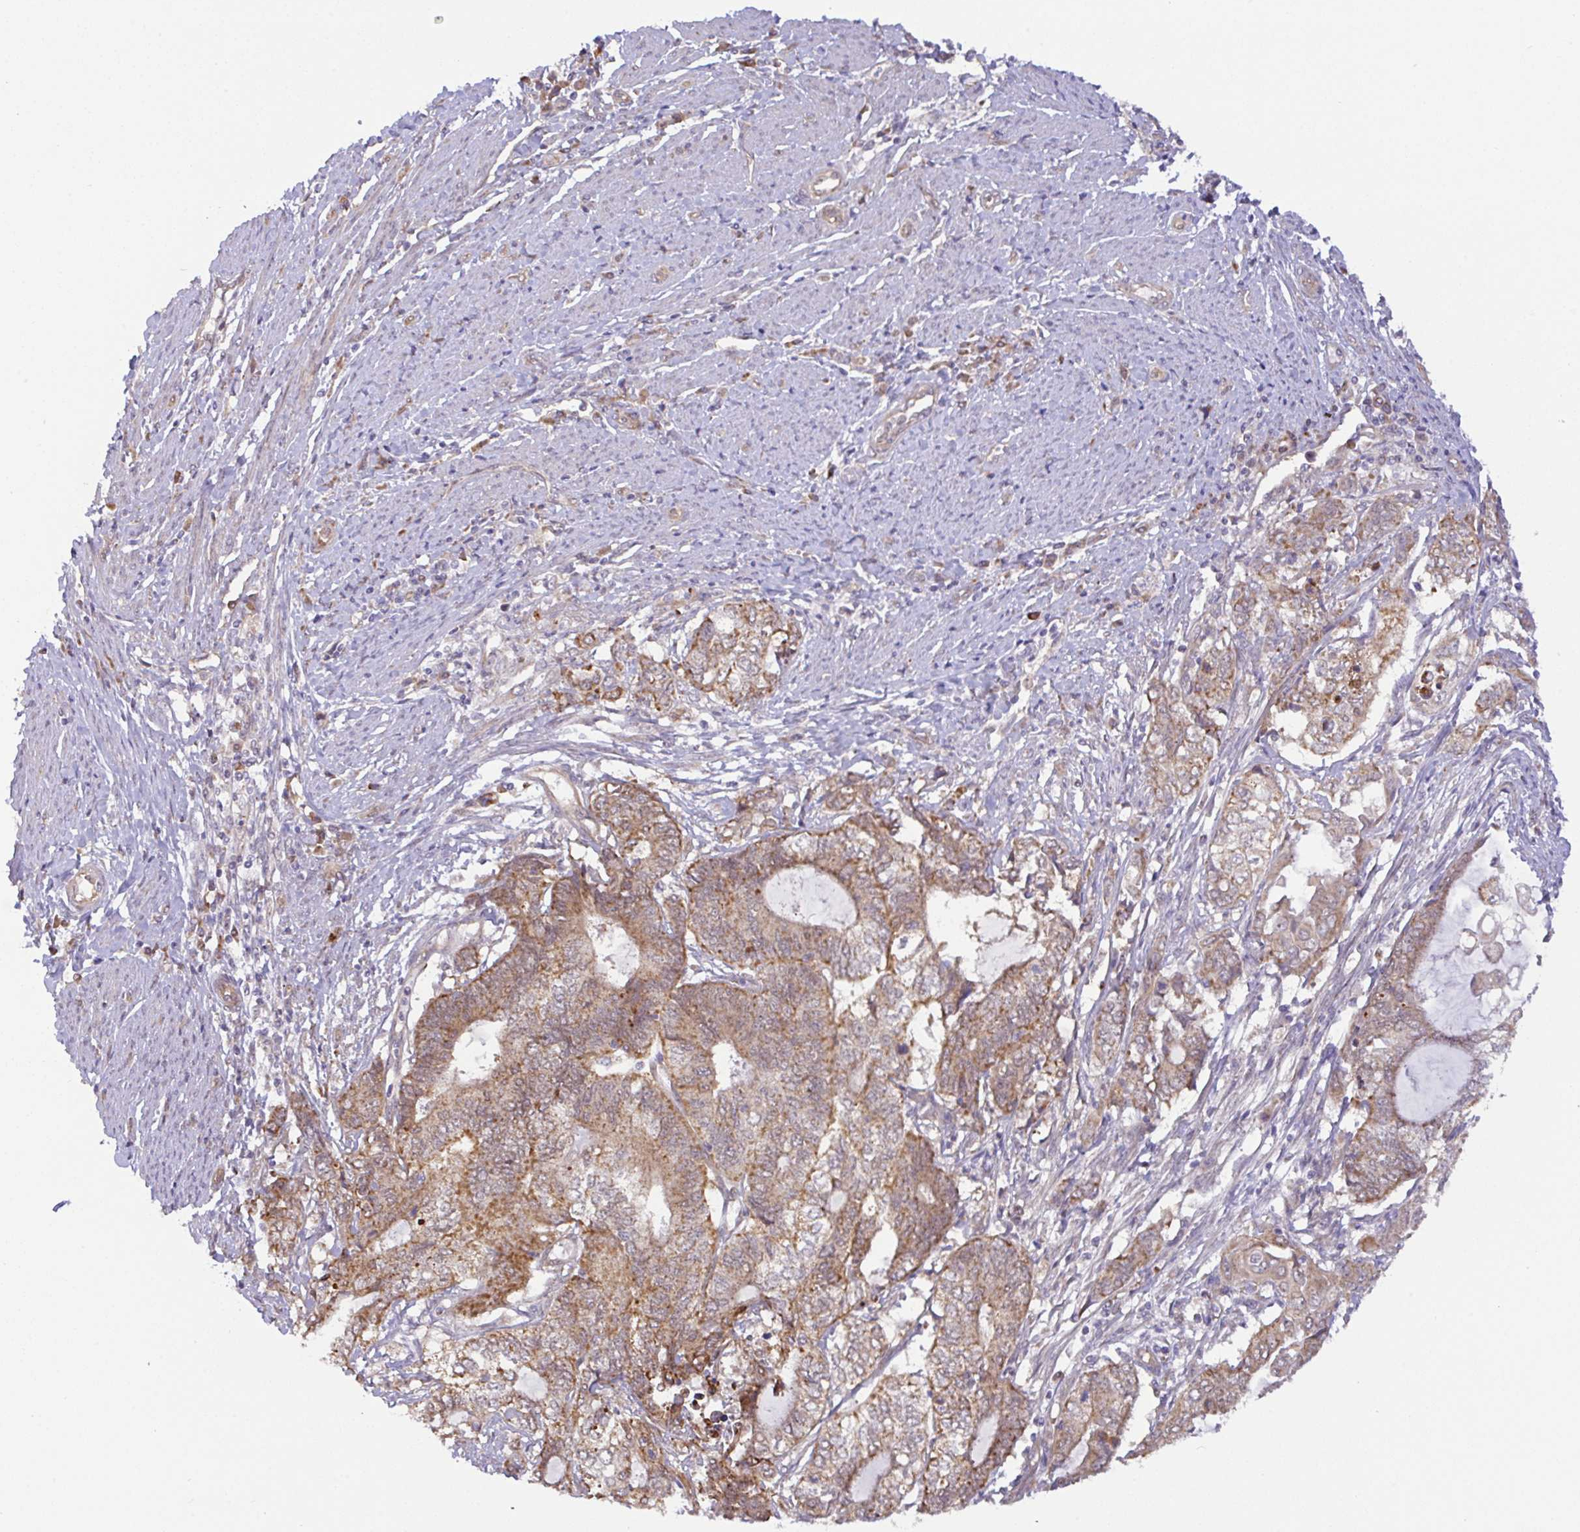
{"staining": {"intensity": "moderate", "quantity": ">75%", "location": "cytoplasmic/membranous"}, "tissue": "endometrial cancer", "cell_type": "Tumor cells", "image_type": "cancer", "snomed": [{"axis": "morphology", "description": "Adenocarcinoma, NOS"}, {"axis": "topography", "description": "Uterus"}, {"axis": "topography", "description": "Endometrium"}], "caption": "A histopathology image of endometrial adenocarcinoma stained for a protein displays moderate cytoplasmic/membranous brown staining in tumor cells. The protein of interest is stained brown, and the nuclei are stained in blue (DAB (3,3'-diaminobenzidine) IHC with brightfield microscopy, high magnification).", "gene": "DLEU7", "patient": {"sex": "female", "age": 70}}